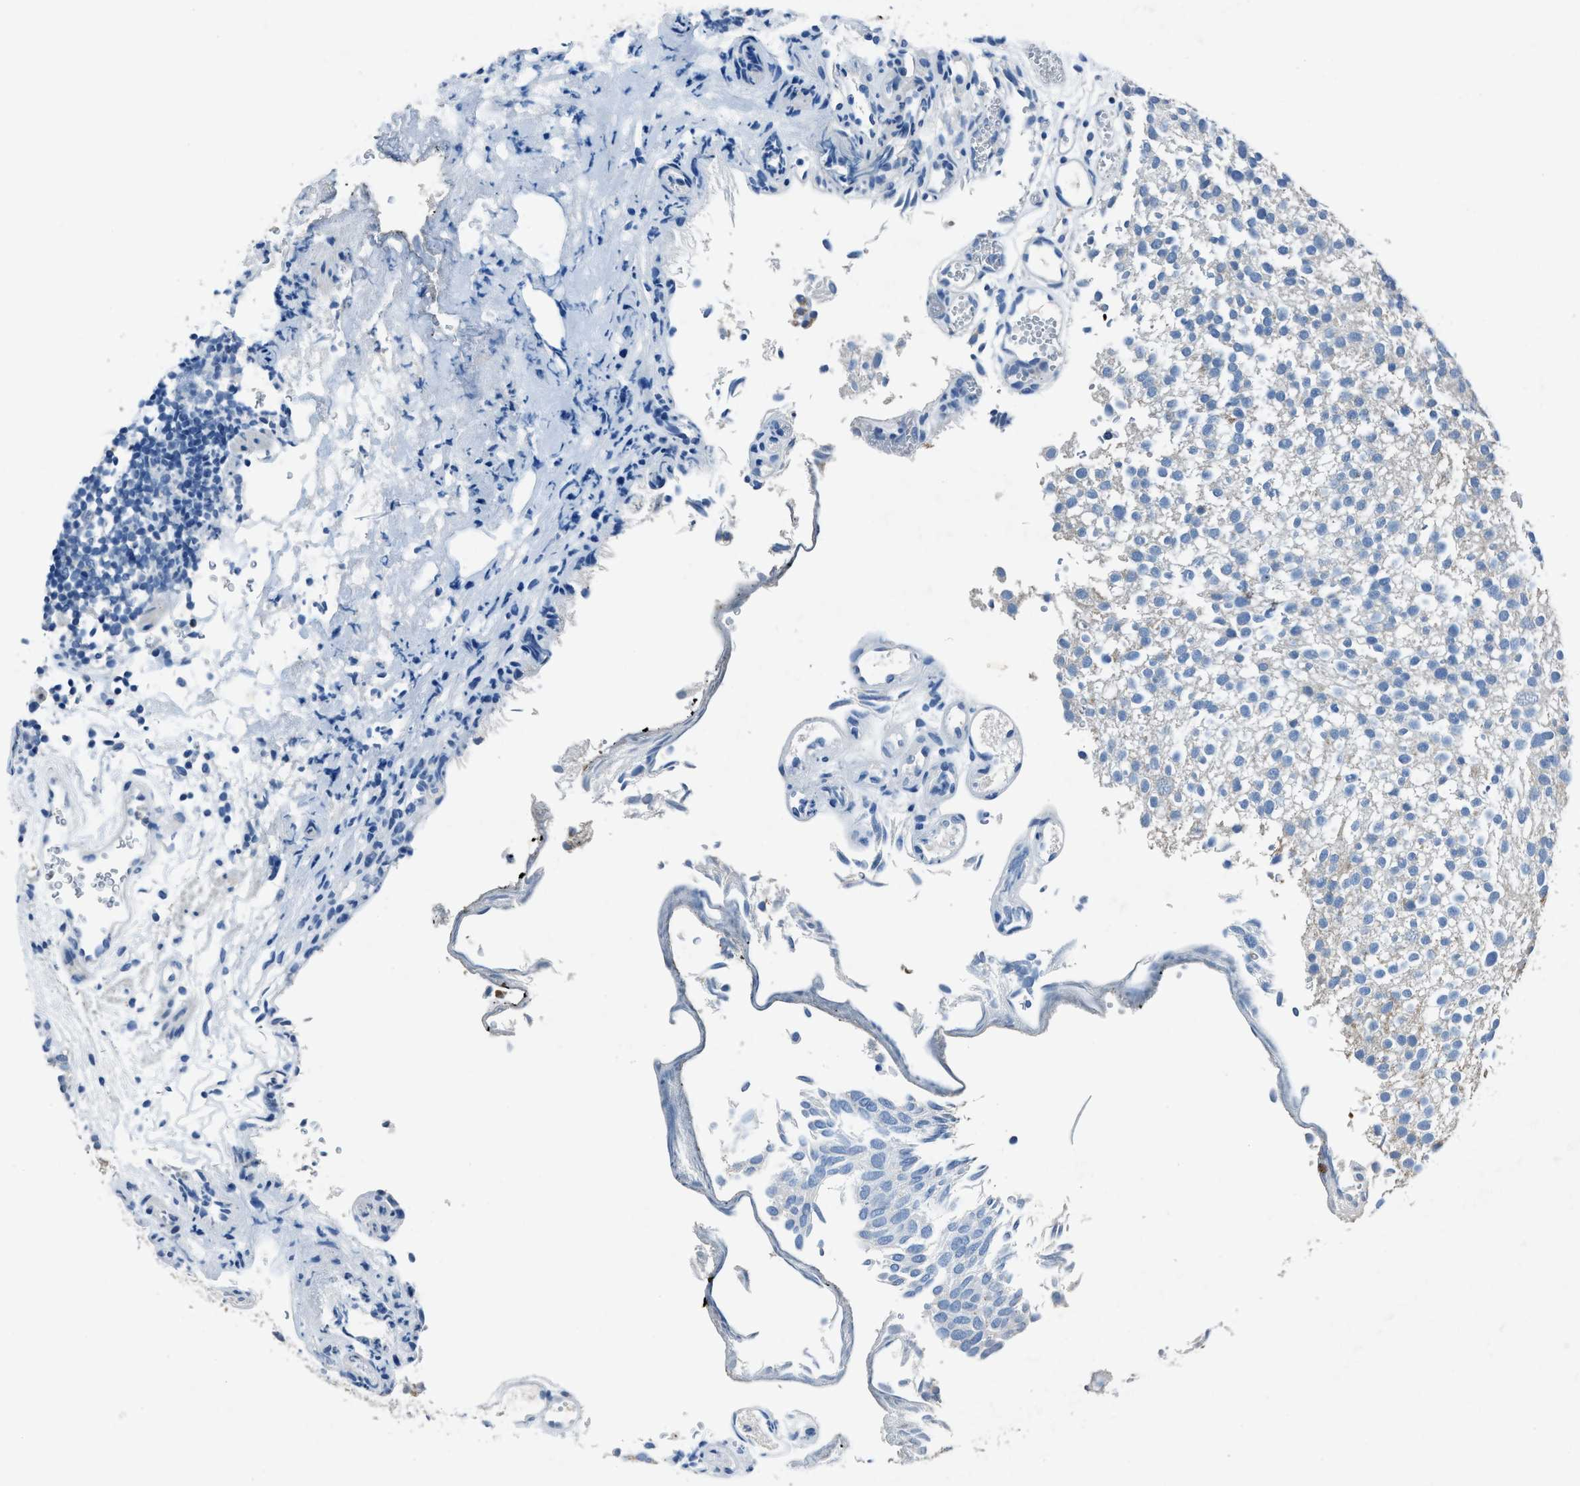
{"staining": {"intensity": "negative", "quantity": "none", "location": "none"}, "tissue": "urothelial cancer", "cell_type": "Tumor cells", "image_type": "cancer", "snomed": [{"axis": "morphology", "description": "Urothelial carcinoma, Low grade"}, {"axis": "topography", "description": "Urinary bladder"}], "caption": "Micrograph shows no protein positivity in tumor cells of urothelial cancer tissue.", "gene": "ADAM2", "patient": {"sex": "male", "age": 78}}